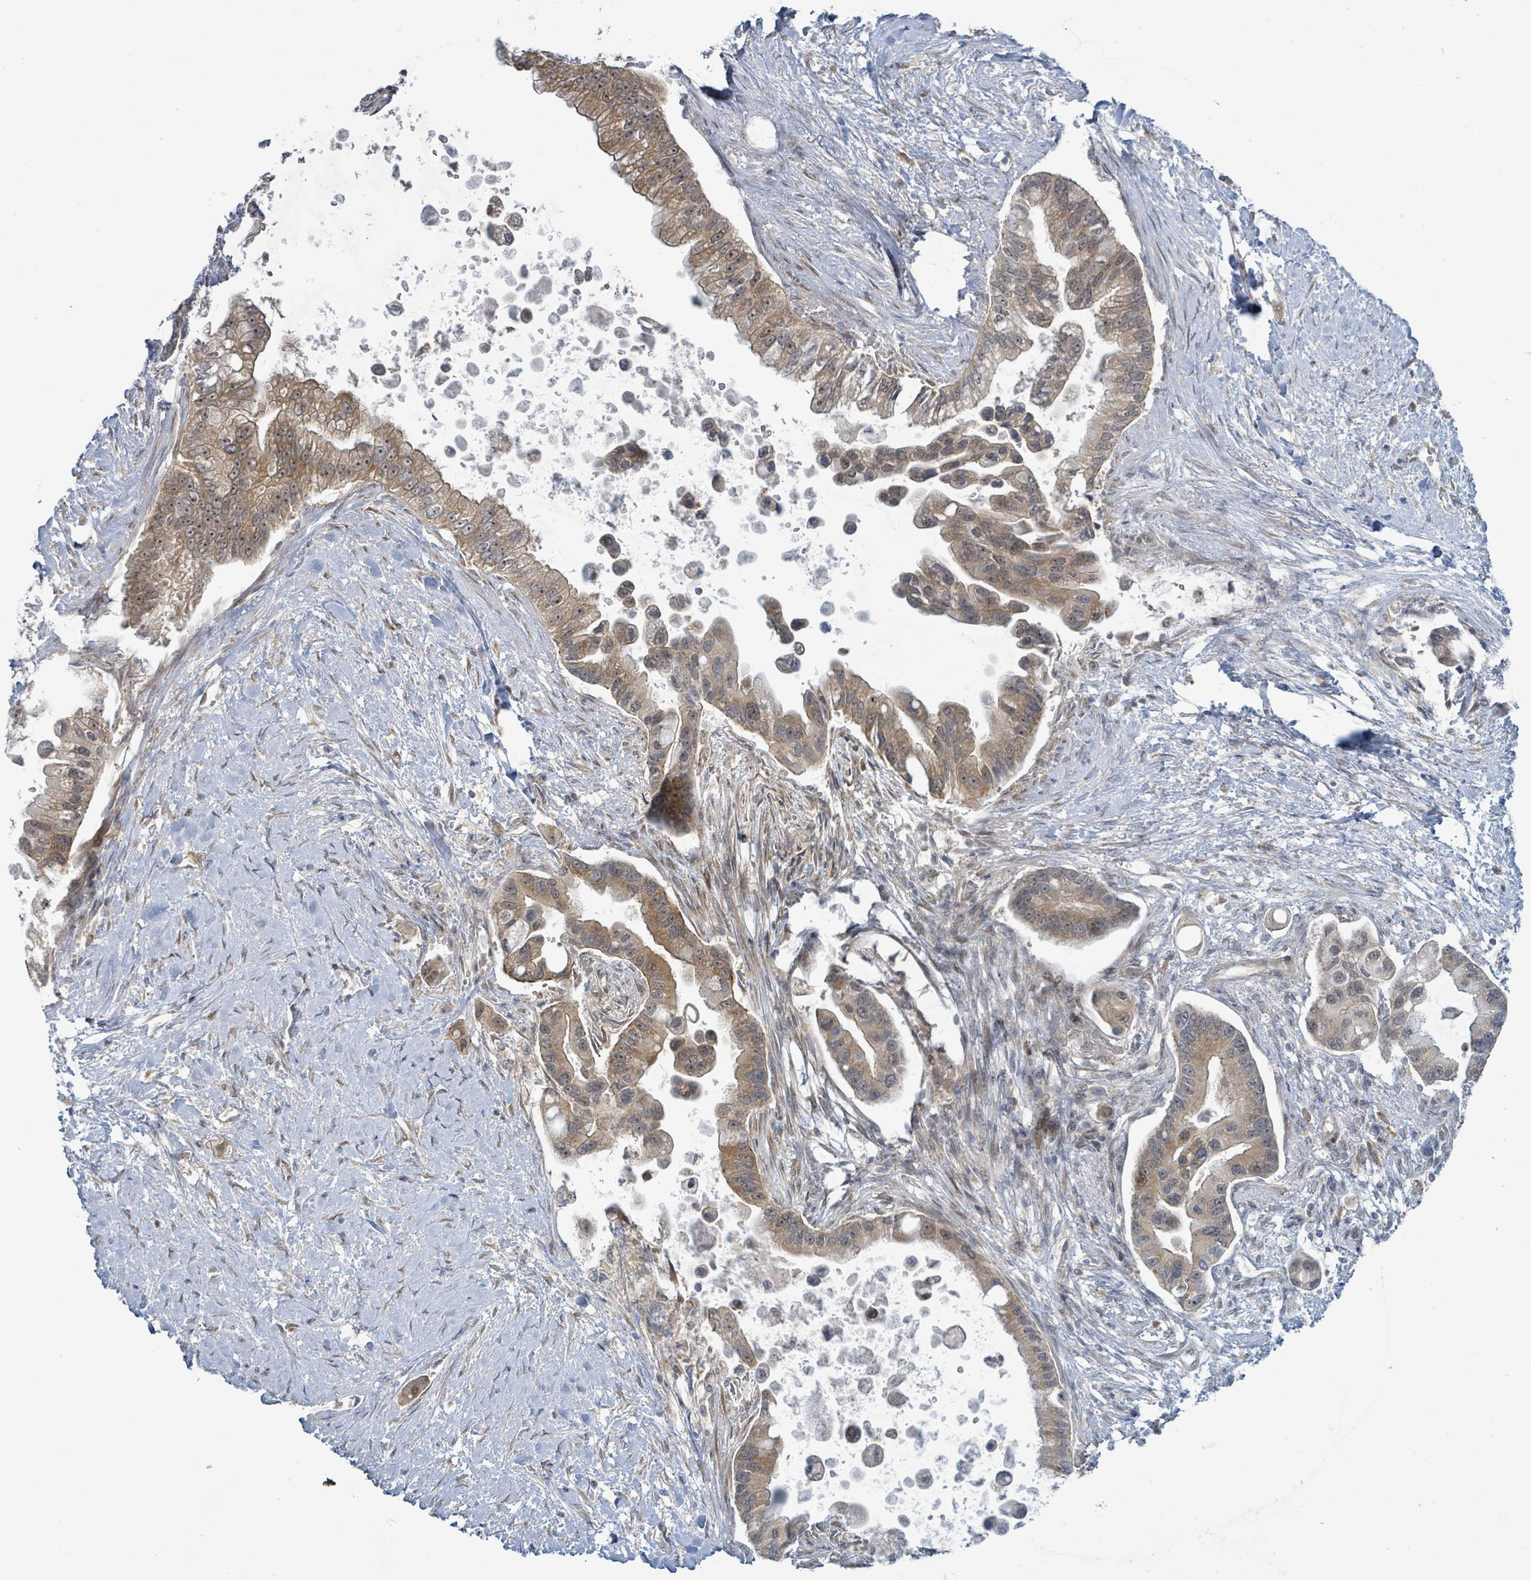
{"staining": {"intensity": "moderate", "quantity": ">75%", "location": "cytoplasmic/membranous"}, "tissue": "pancreatic cancer", "cell_type": "Tumor cells", "image_type": "cancer", "snomed": [{"axis": "morphology", "description": "Adenocarcinoma, NOS"}, {"axis": "topography", "description": "Pancreas"}], "caption": "An image of pancreatic cancer (adenocarcinoma) stained for a protein displays moderate cytoplasmic/membranous brown staining in tumor cells.", "gene": "RPL32", "patient": {"sex": "male", "age": 57}}